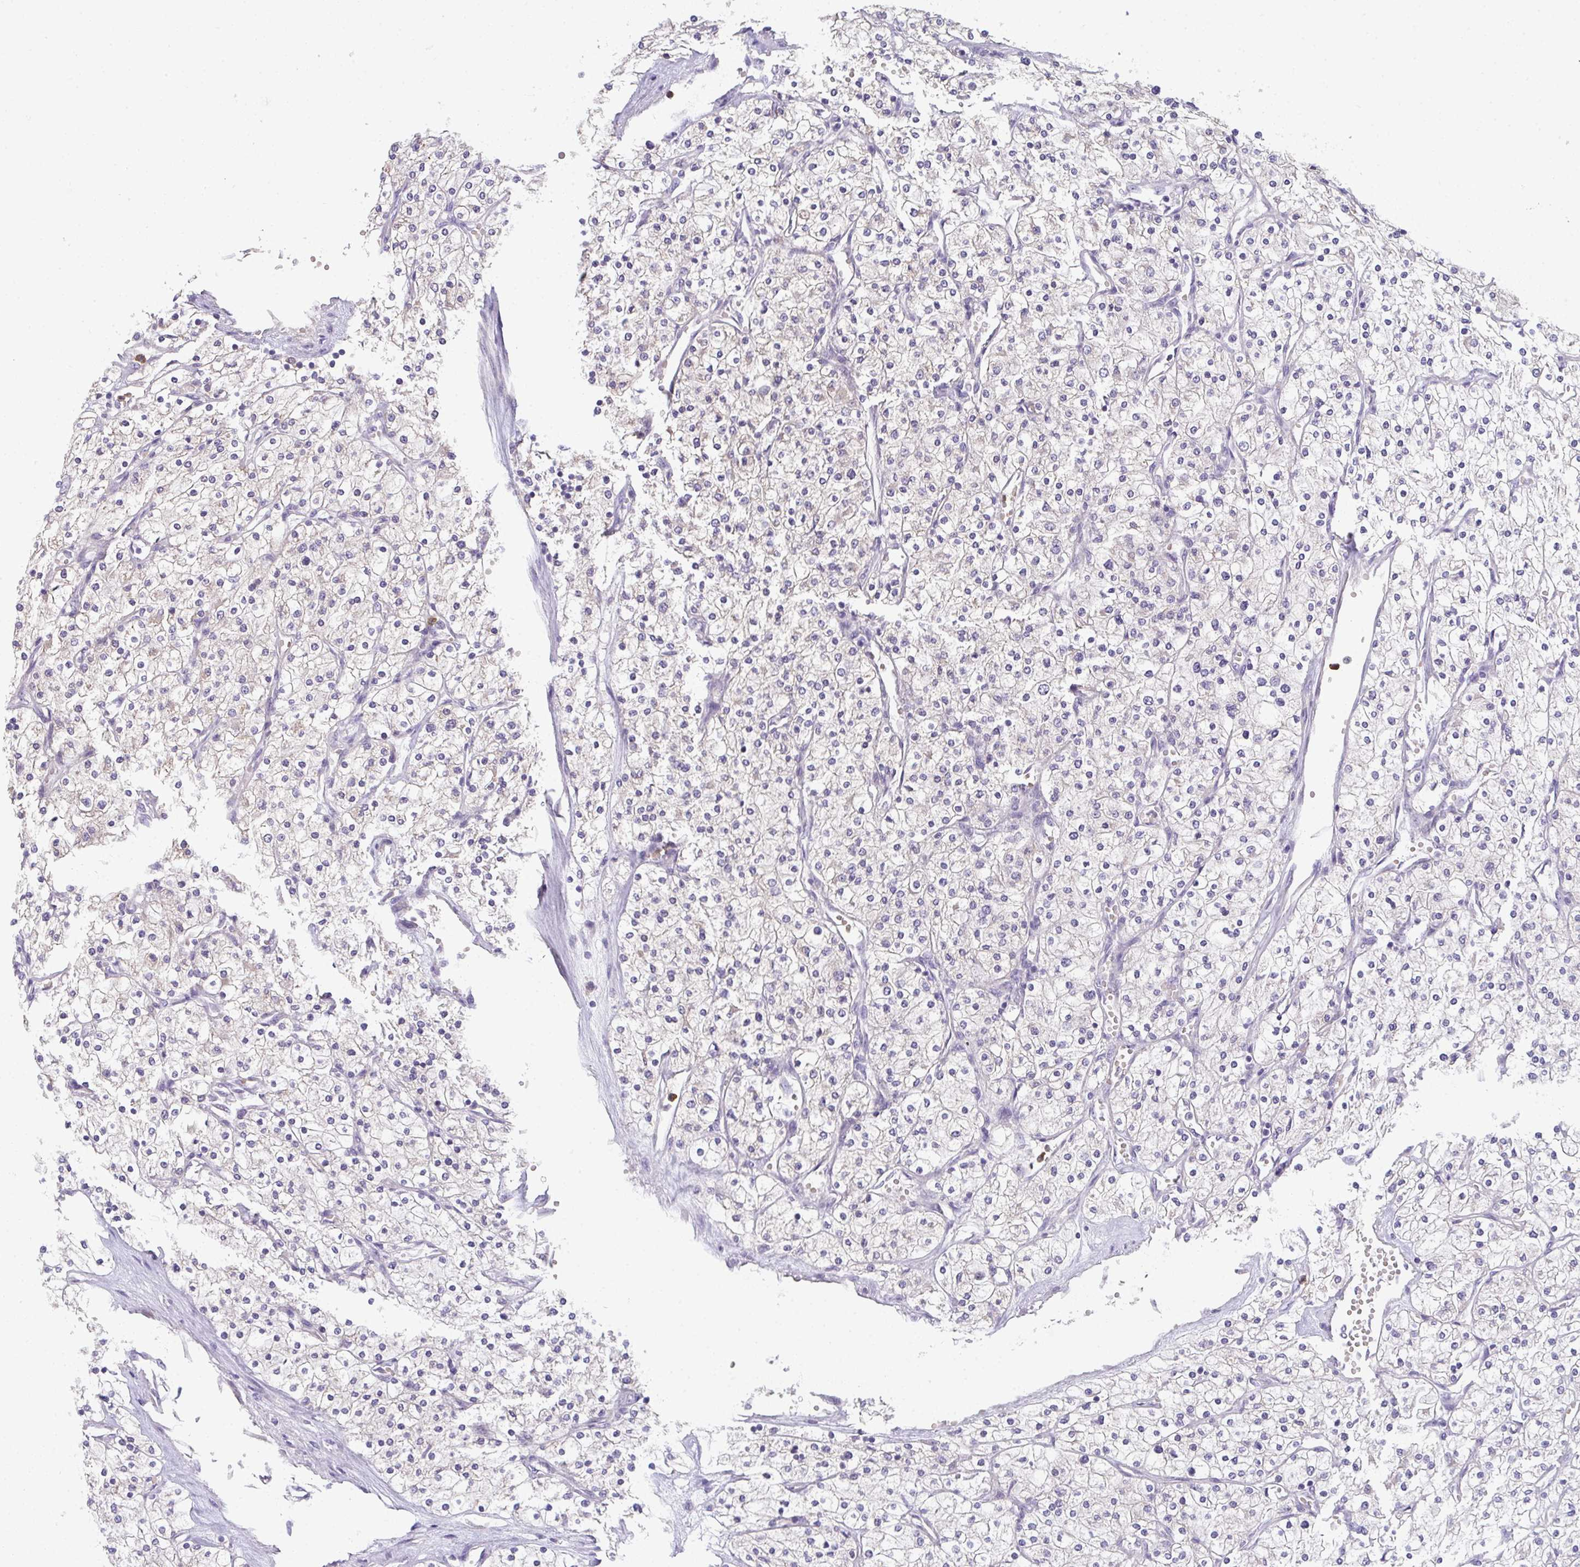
{"staining": {"intensity": "negative", "quantity": "none", "location": "none"}, "tissue": "renal cancer", "cell_type": "Tumor cells", "image_type": "cancer", "snomed": [{"axis": "morphology", "description": "Adenocarcinoma, NOS"}, {"axis": "topography", "description": "Kidney"}], "caption": "This is an IHC photomicrograph of human renal adenocarcinoma. There is no positivity in tumor cells.", "gene": "RIOK1", "patient": {"sex": "male", "age": 80}}